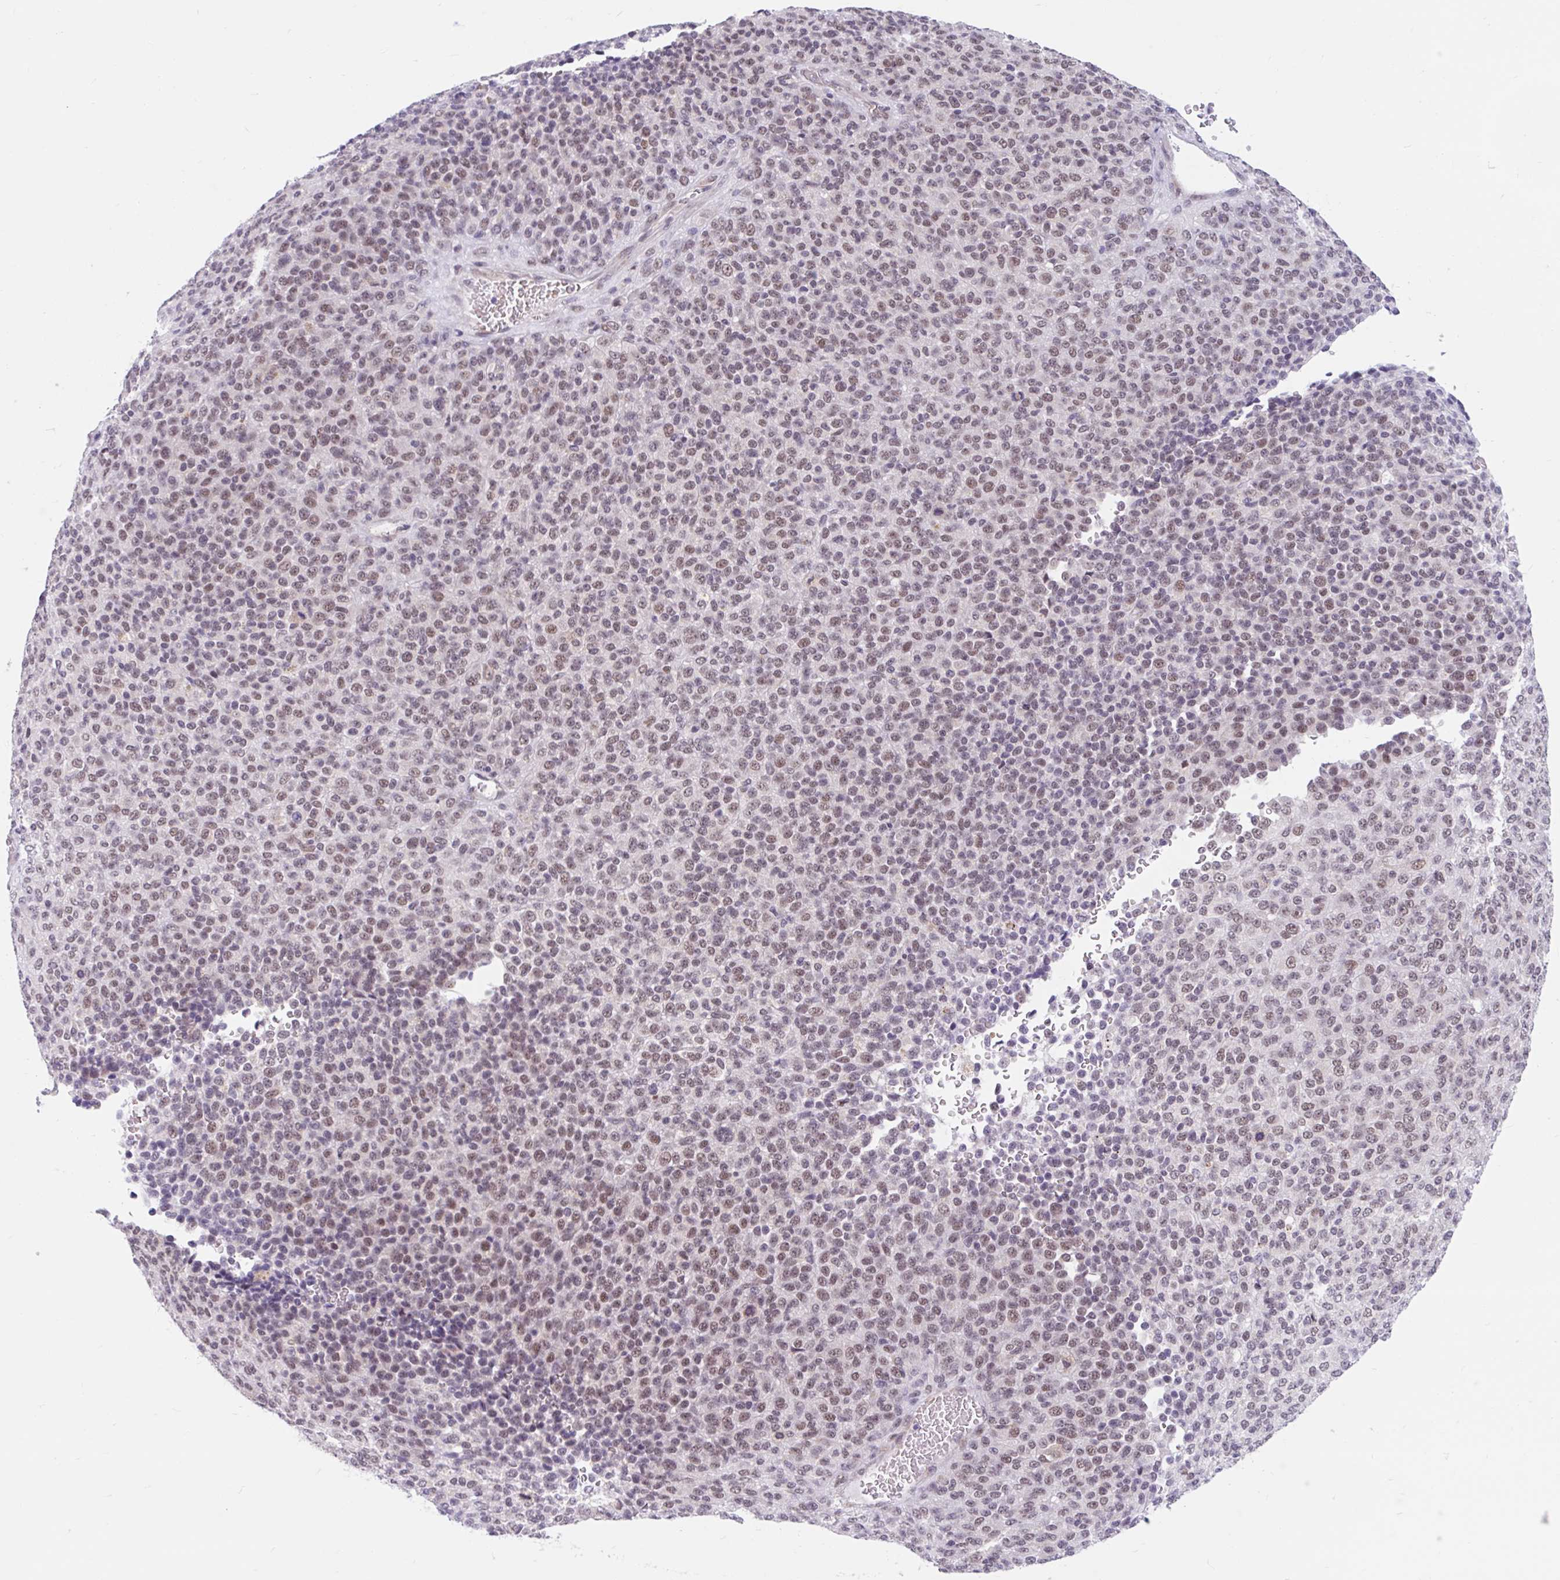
{"staining": {"intensity": "weak", "quantity": "25%-75%", "location": "nuclear"}, "tissue": "melanoma", "cell_type": "Tumor cells", "image_type": "cancer", "snomed": [{"axis": "morphology", "description": "Malignant melanoma, Metastatic site"}, {"axis": "topography", "description": "Brain"}], "caption": "Malignant melanoma (metastatic site) stained with DAB (3,3'-diaminobenzidine) immunohistochemistry (IHC) shows low levels of weak nuclear staining in about 25%-75% of tumor cells.", "gene": "SRSF10", "patient": {"sex": "female", "age": 56}}